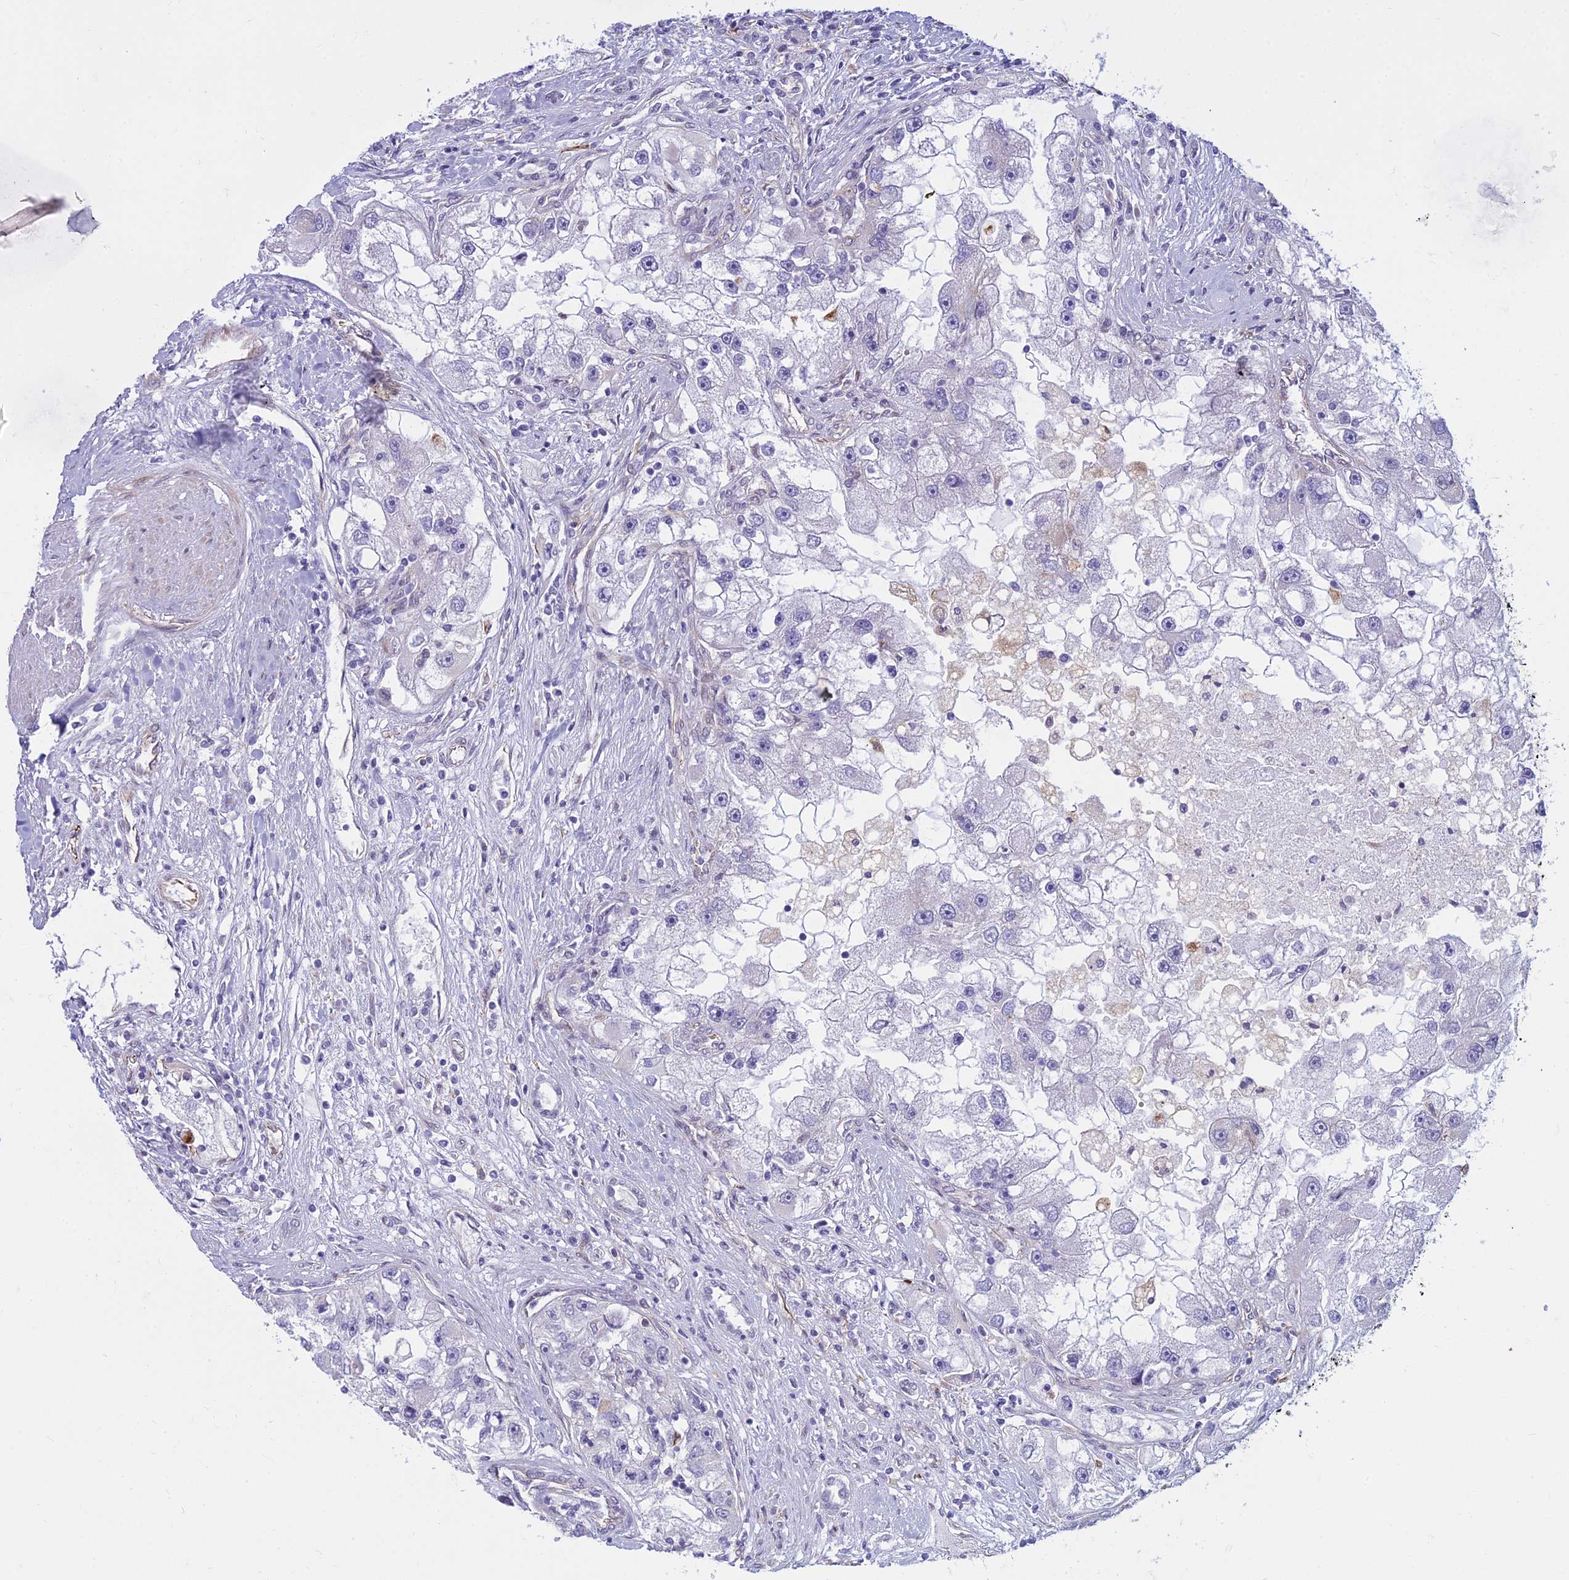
{"staining": {"intensity": "negative", "quantity": "none", "location": "none"}, "tissue": "renal cancer", "cell_type": "Tumor cells", "image_type": "cancer", "snomed": [{"axis": "morphology", "description": "Adenocarcinoma, NOS"}, {"axis": "topography", "description": "Kidney"}], "caption": "A high-resolution micrograph shows immunohistochemistry (IHC) staining of renal cancer, which shows no significant staining in tumor cells. Brightfield microscopy of immunohistochemistry (IHC) stained with DAB (brown) and hematoxylin (blue), captured at high magnification.", "gene": "SAPCD2", "patient": {"sex": "male", "age": 63}}